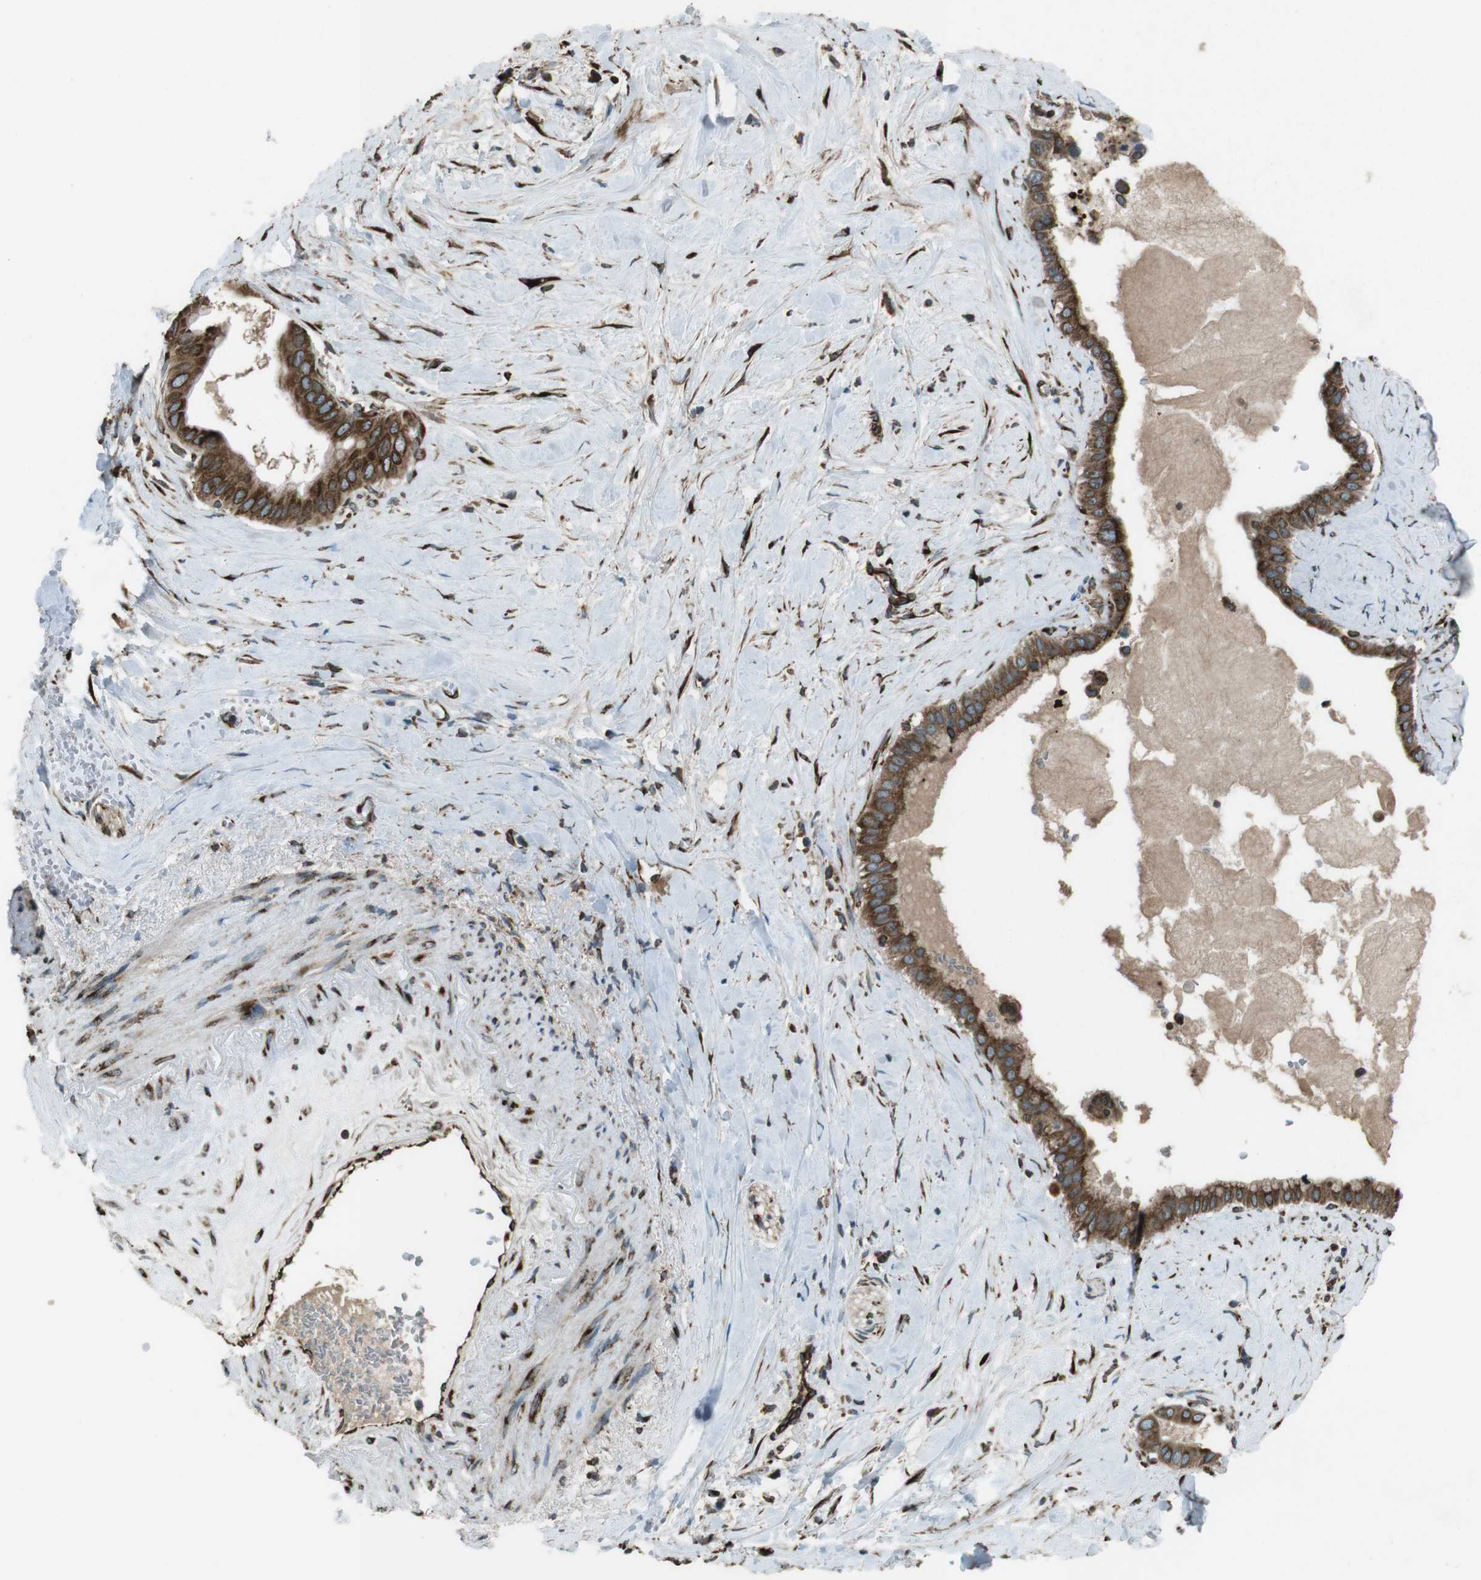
{"staining": {"intensity": "strong", "quantity": ">75%", "location": "cytoplasmic/membranous"}, "tissue": "pancreatic cancer", "cell_type": "Tumor cells", "image_type": "cancer", "snomed": [{"axis": "morphology", "description": "Adenocarcinoma, NOS"}, {"axis": "topography", "description": "Pancreas"}], "caption": "Pancreatic cancer stained with a protein marker exhibits strong staining in tumor cells.", "gene": "KTN1", "patient": {"sex": "male", "age": 55}}